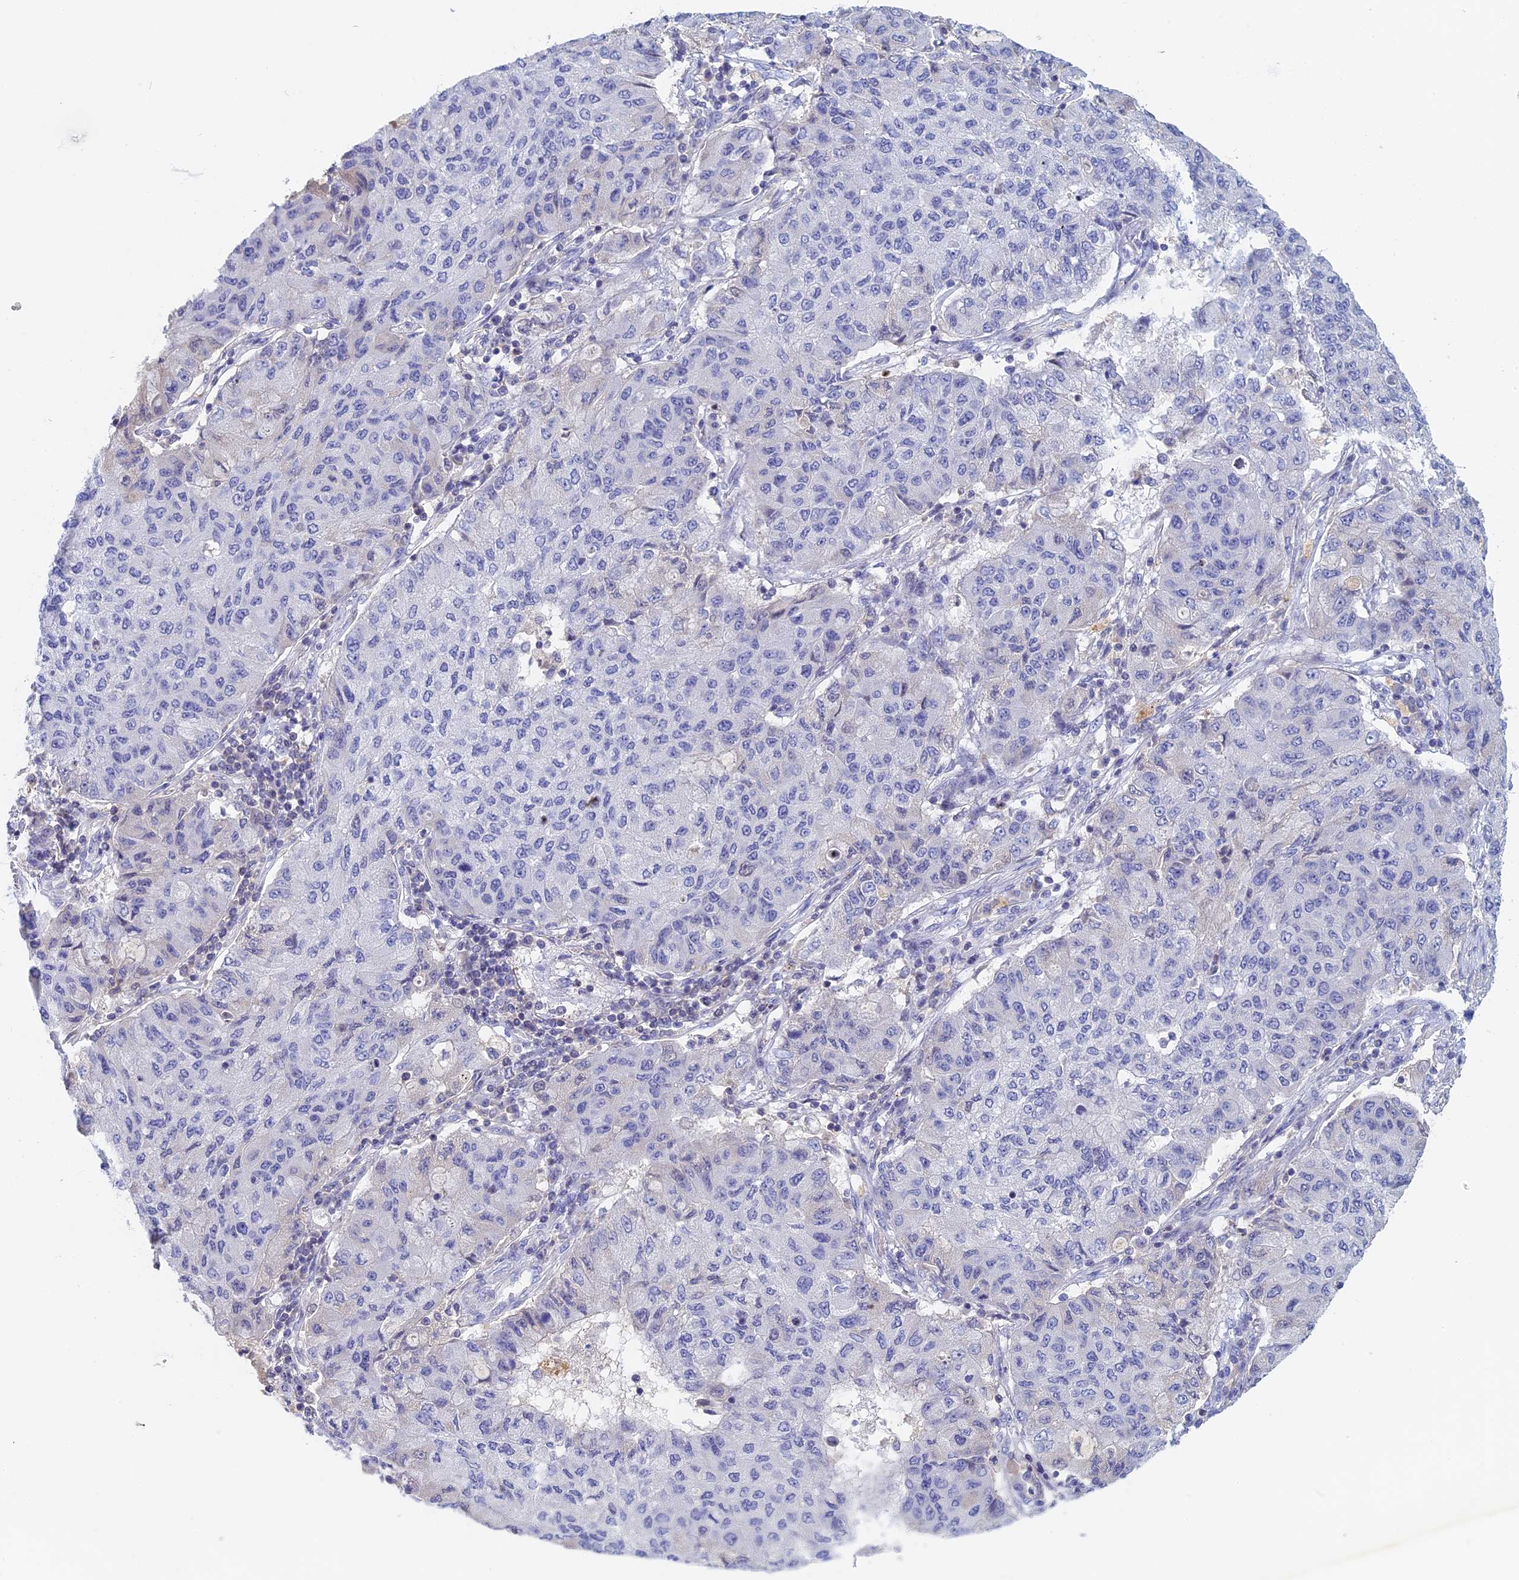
{"staining": {"intensity": "negative", "quantity": "none", "location": "none"}, "tissue": "lung cancer", "cell_type": "Tumor cells", "image_type": "cancer", "snomed": [{"axis": "morphology", "description": "Squamous cell carcinoma, NOS"}, {"axis": "topography", "description": "Lung"}], "caption": "There is no significant staining in tumor cells of lung cancer (squamous cell carcinoma).", "gene": "ACP7", "patient": {"sex": "male", "age": 74}}